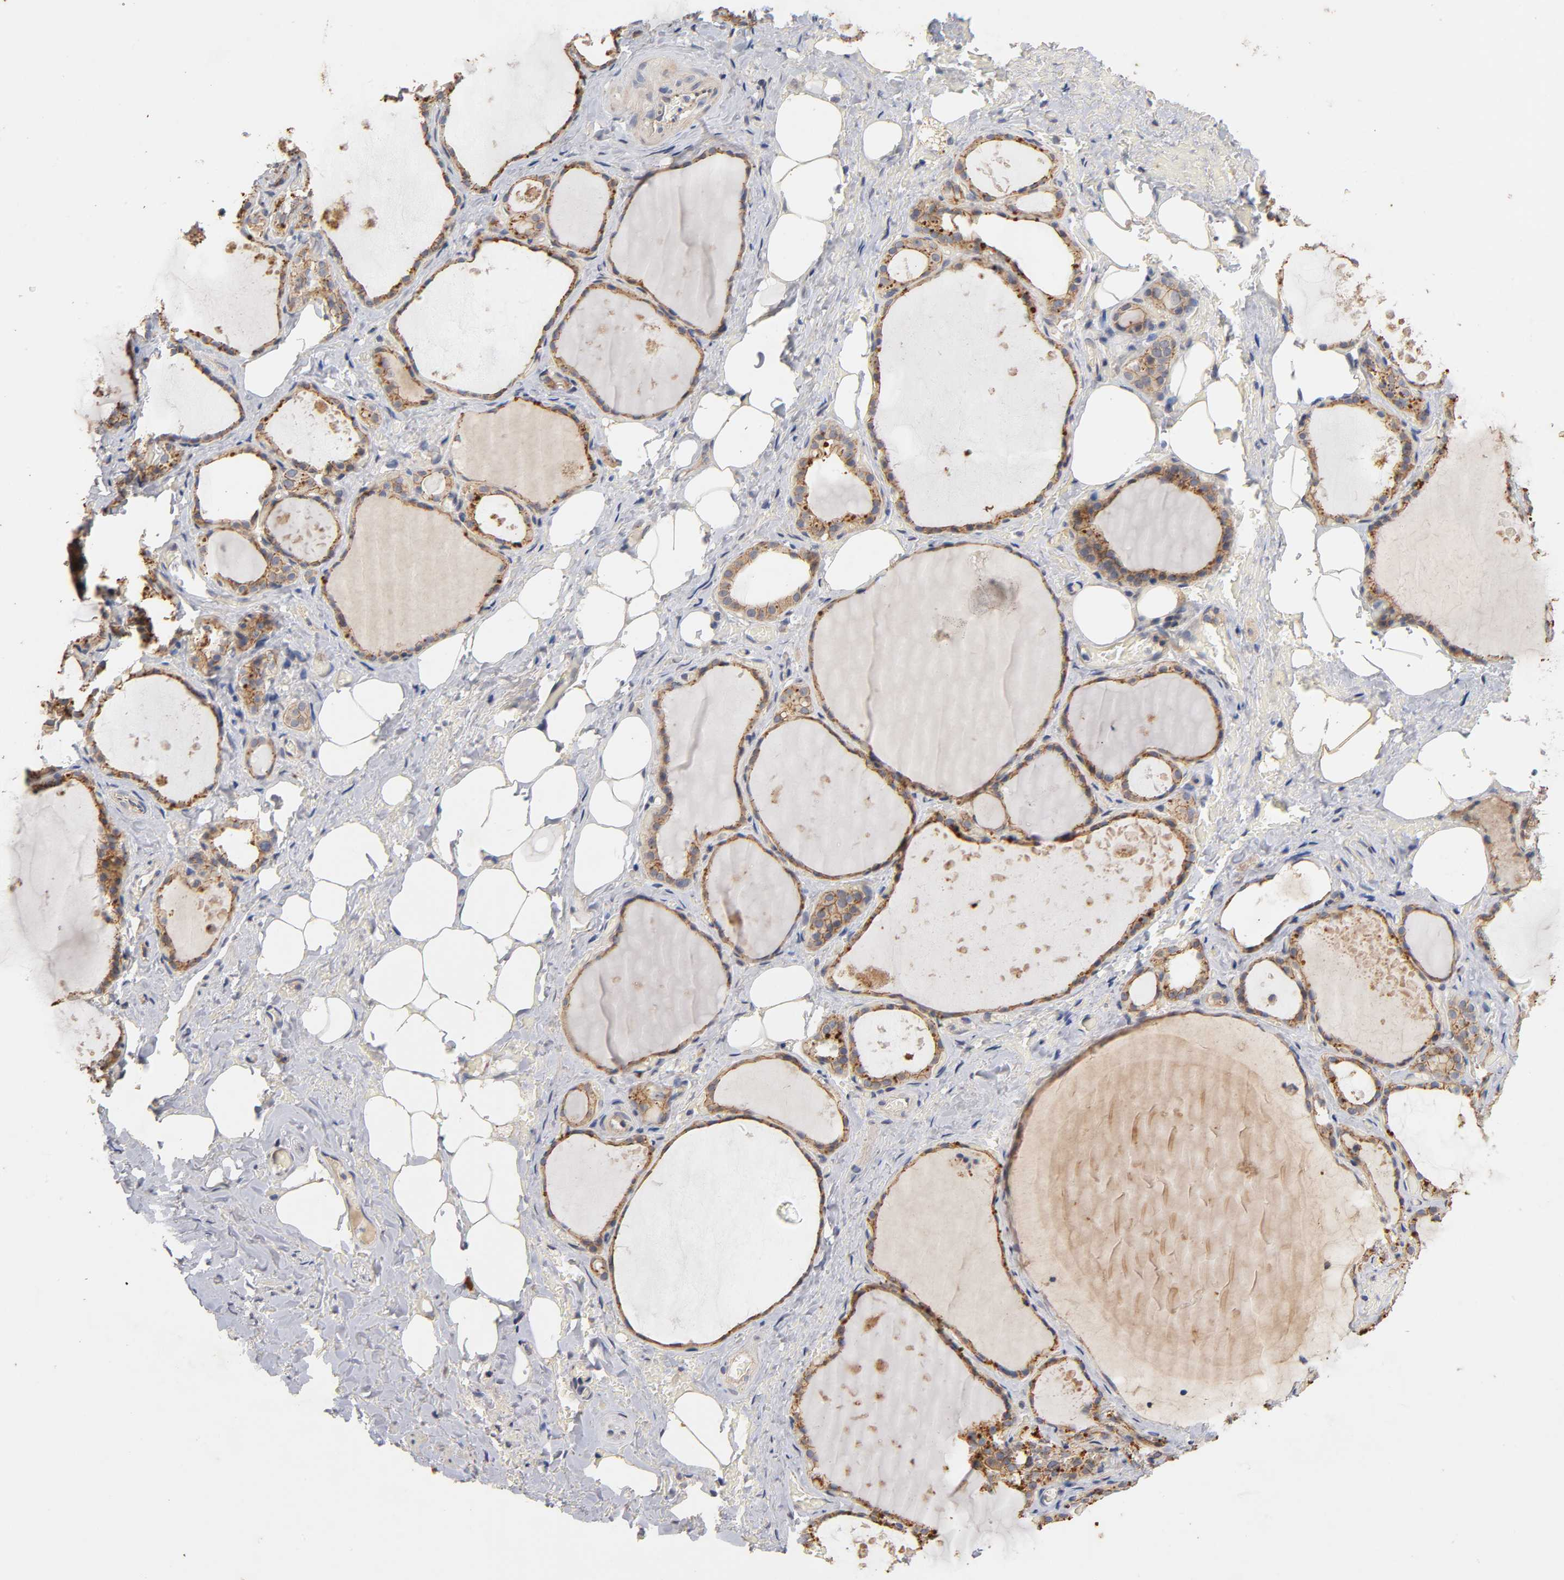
{"staining": {"intensity": "strong", "quantity": ">75%", "location": "cytoplasmic/membranous"}, "tissue": "thyroid gland", "cell_type": "Glandular cells", "image_type": "normal", "snomed": [{"axis": "morphology", "description": "Normal tissue, NOS"}, {"axis": "topography", "description": "Thyroid gland"}], "caption": "Glandular cells demonstrate high levels of strong cytoplasmic/membranous positivity in approximately >75% of cells in normal thyroid gland.", "gene": "PDZD11", "patient": {"sex": "male", "age": 61}}